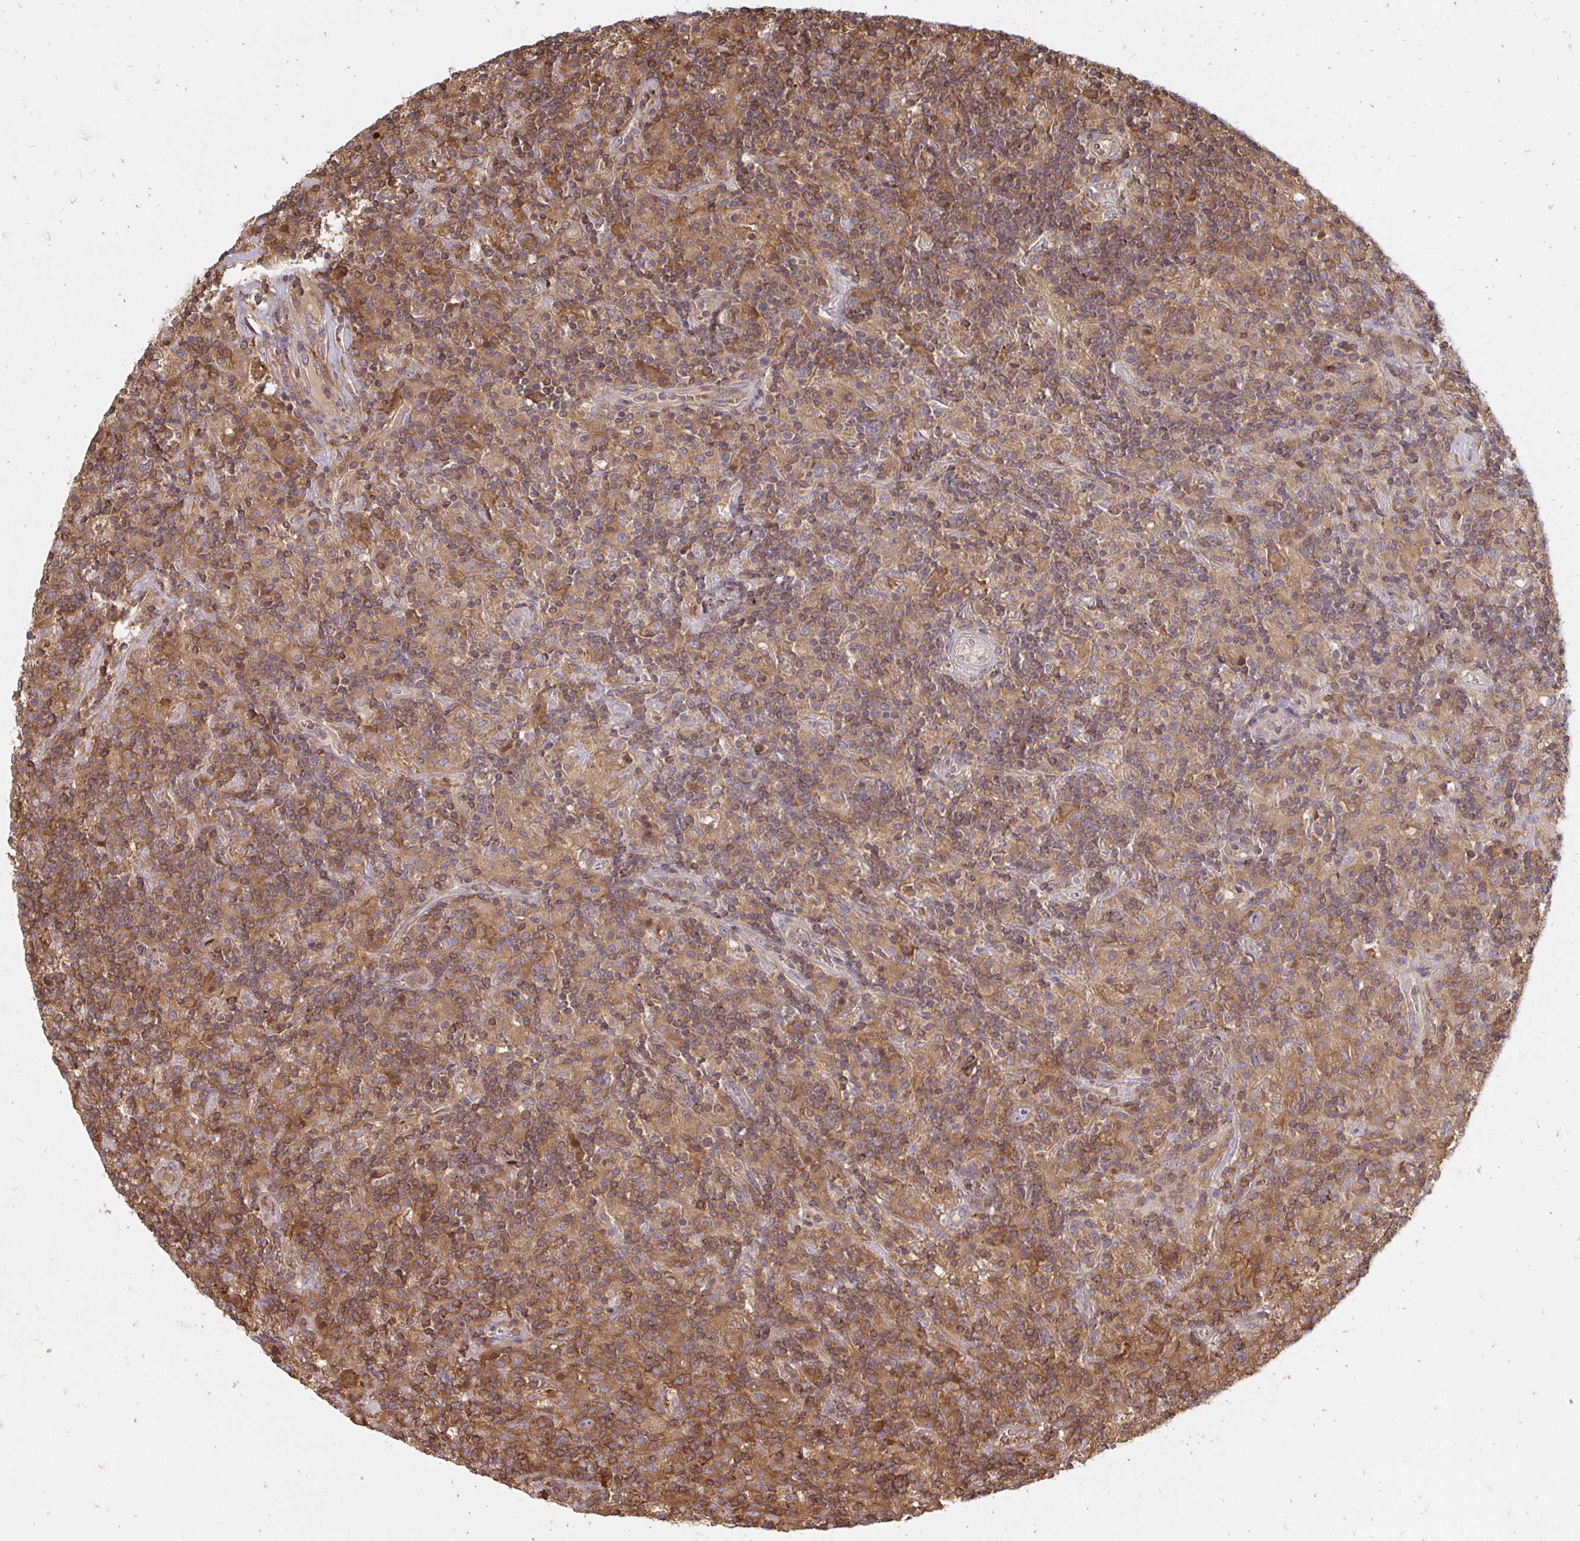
{"staining": {"intensity": "weak", "quantity": ">75%", "location": "cytoplasmic/membranous"}, "tissue": "lymphoma", "cell_type": "Tumor cells", "image_type": "cancer", "snomed": [{"axis": "morphology", "description": "Hodgkin's disease, NOS"}, {"axis": "topography", "description": "Lymph node"}], "caption": "Lymphoma stained with immunohistochemistry (IHC) displays weak cytoplasmic/membranous expression in about >75% of tumor cells.", "gene": "ZNF285", "patient": {"sex": "male", "age": 70}}